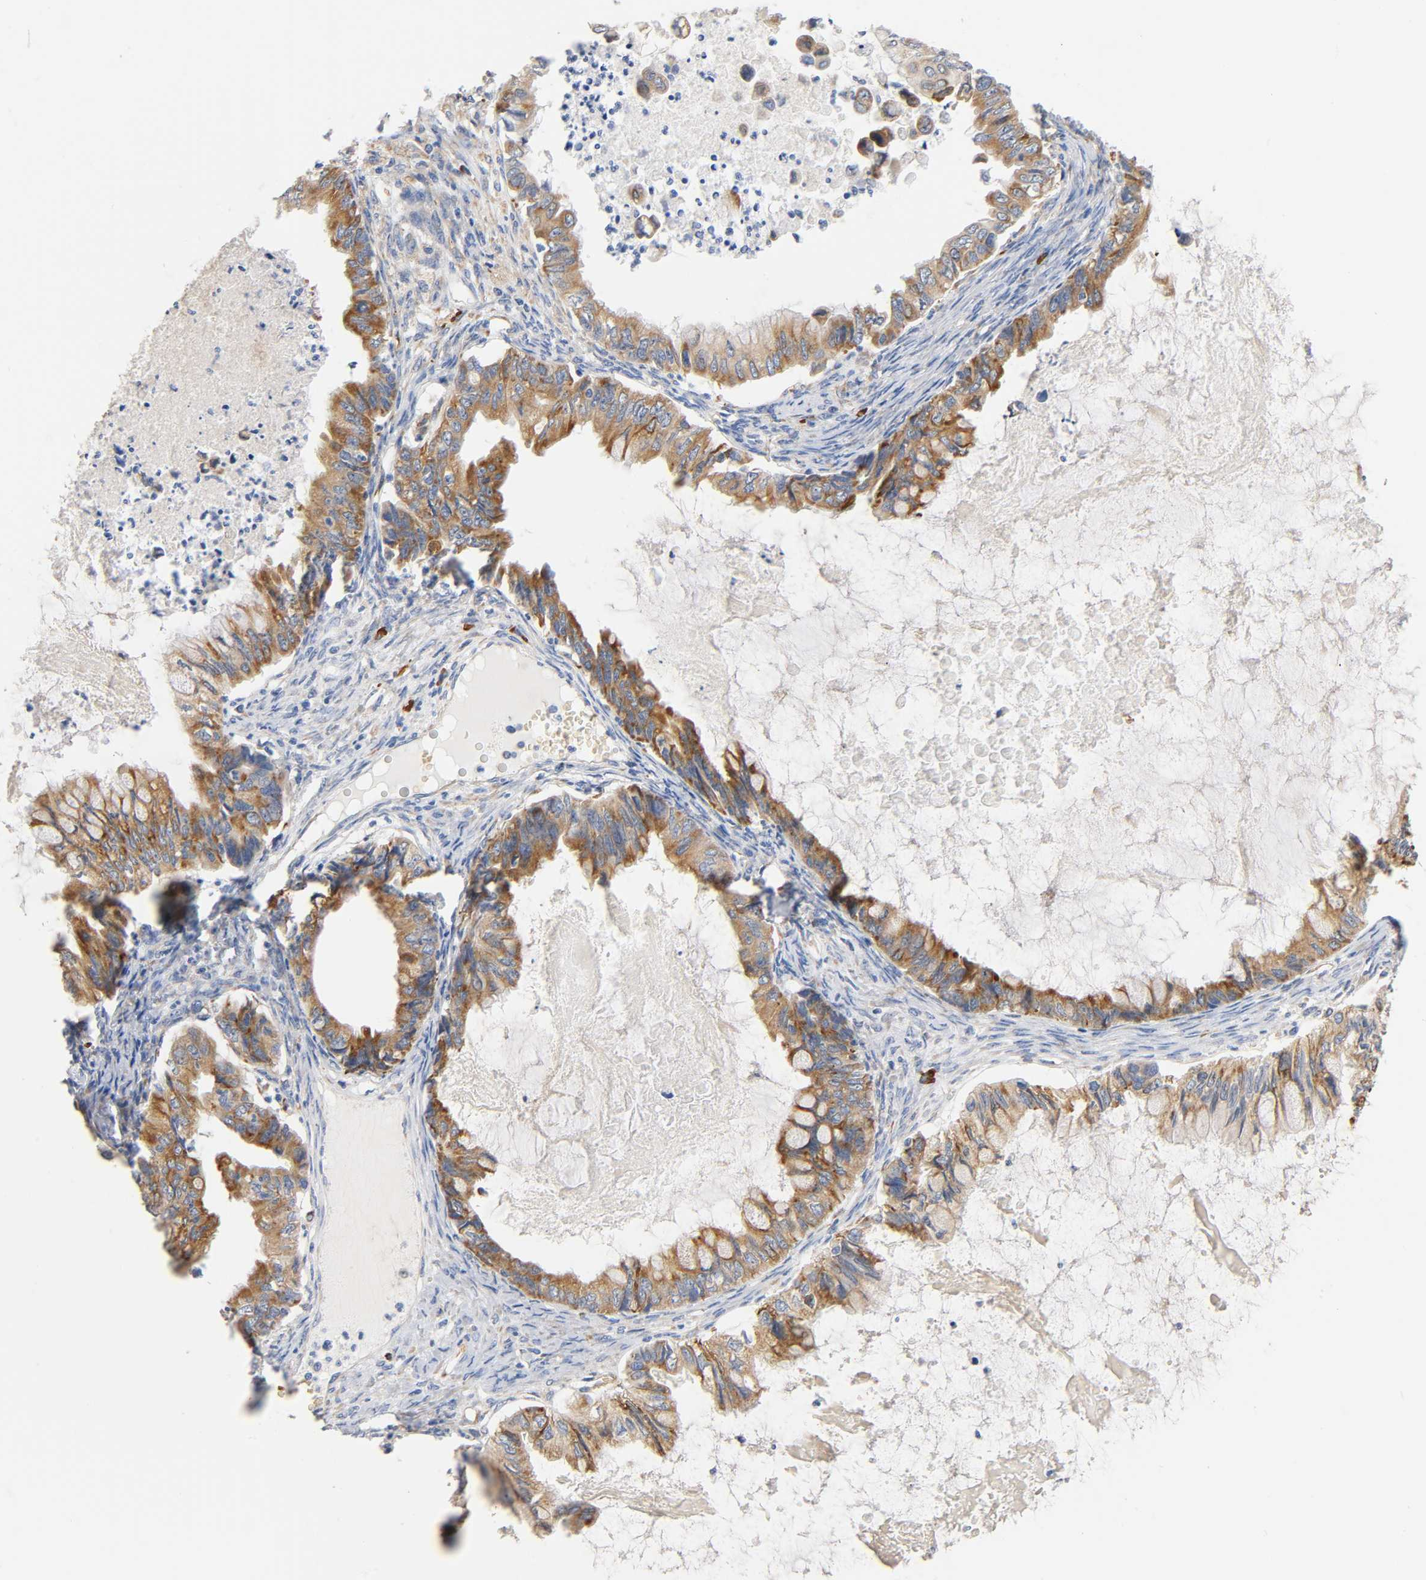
{"staining": {"intensity": "moderate", "quantity": ">75%", "location": "cytoplasmic/membranous"}, "tissue": "ovarian cancer", "cell_type": "Tumor cells", "image_type": "cancer", "snomed": [{"axis": "morphology", "description": "Cystadenocarcinoma, mucinous, NOS"}, {"axis": "topography", "description": "Ovary"}], "caption": "Immunohistochemistry micrograph of human ovarian mucinous cystadenocarcinoma stained for a protein (brown), which reveals medium levels of moderate cytoplasmic/membranous expression in approximately >75% of tumor cells.", "gene": "UCKL1", "patient": {"sex": "female", "age": 80}}